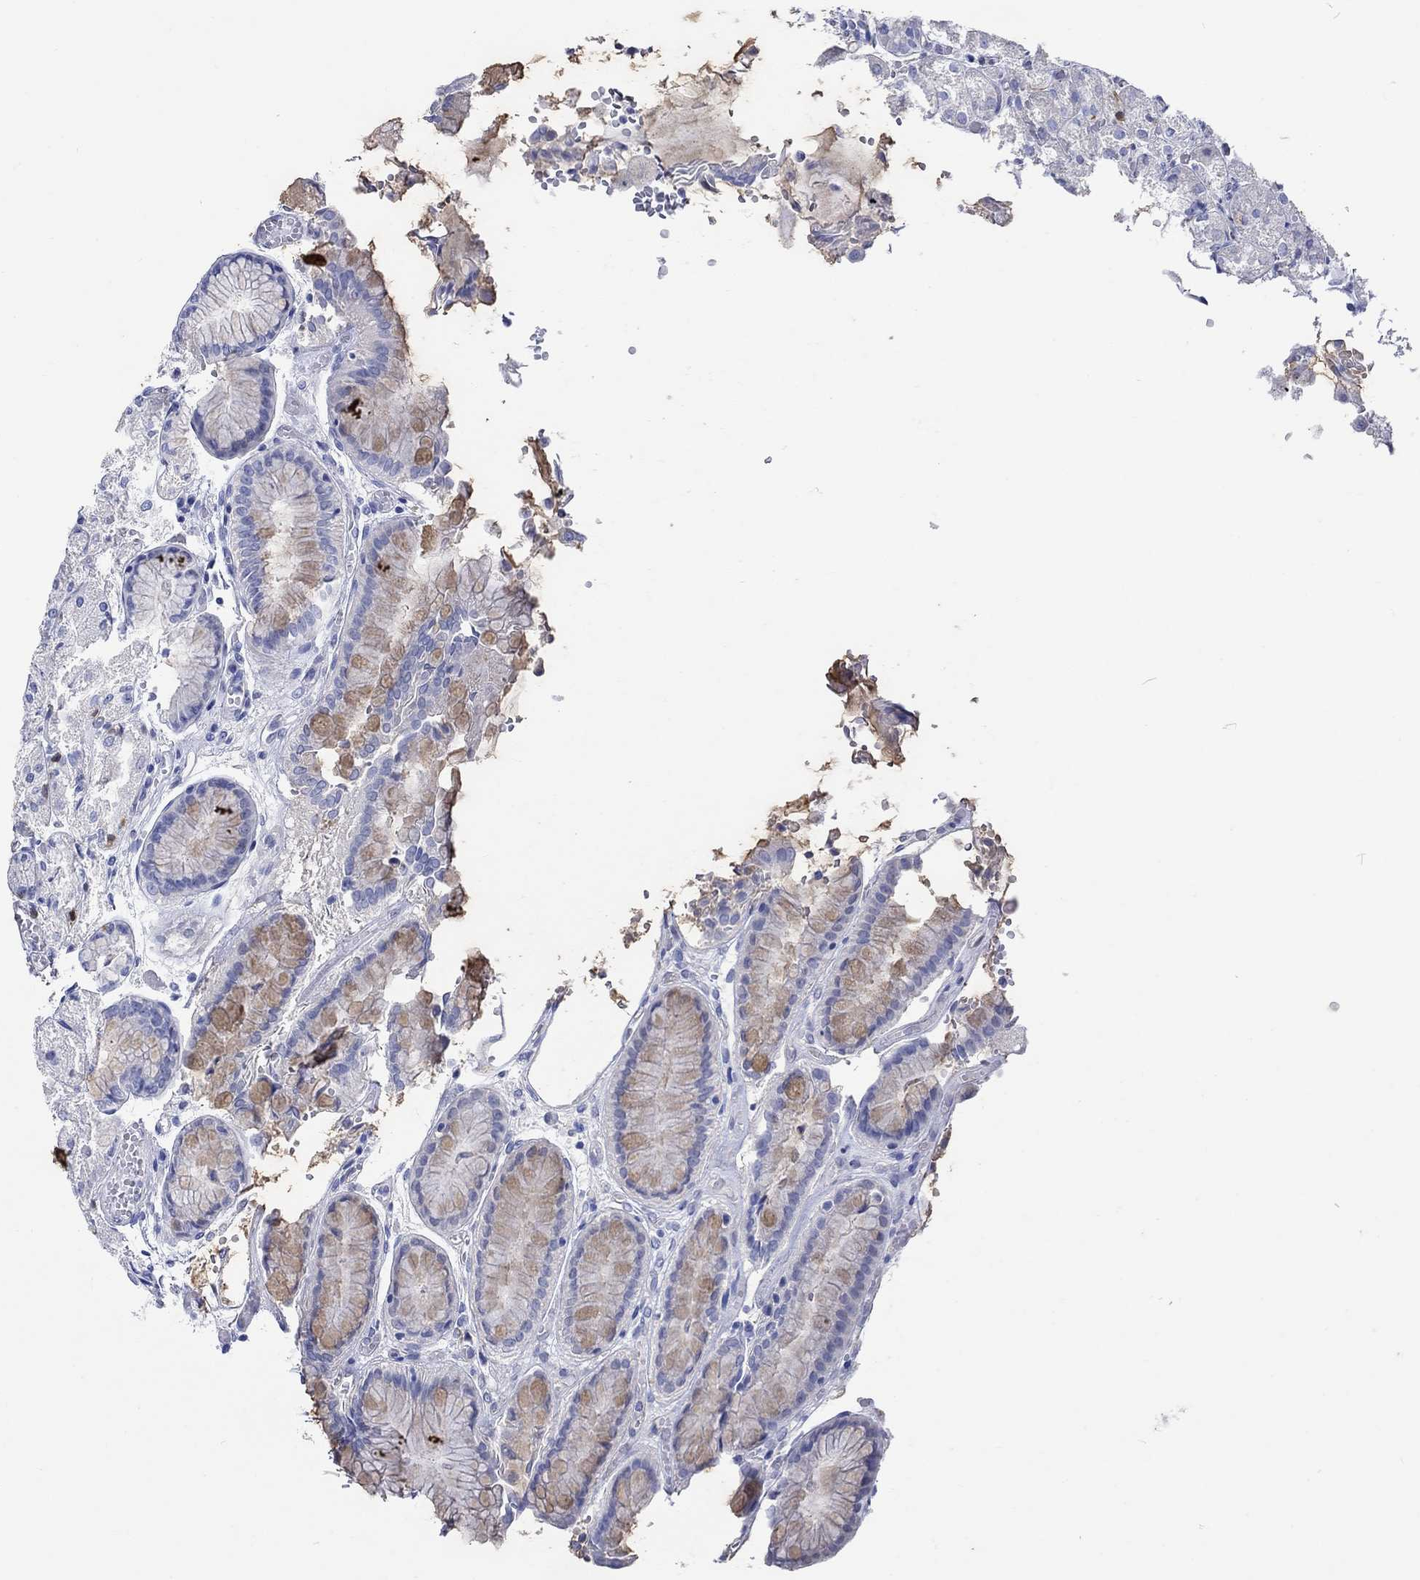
{"staining": {"intensity": "moderate", "quantity": "<25%", "location": "cytoplasmic/membranous"}, "tissue": "stomach", "cell_type": "Glandular cells", "image_type": "normal", "snomed": [{"axis": "morphology", "description": "Normal tissue, NOS"}, {"axis": "topography", "description": "Stomach, upper"}], "caption": "An IHC photomicrograph of unremarkable tissue is shown. Protein staining in brown shows moderate cytoplasmic/membranous positivity in stomach within glandular cells.", "gene": "CPLX1", "patient": {"sex": "male", "age": 72}}